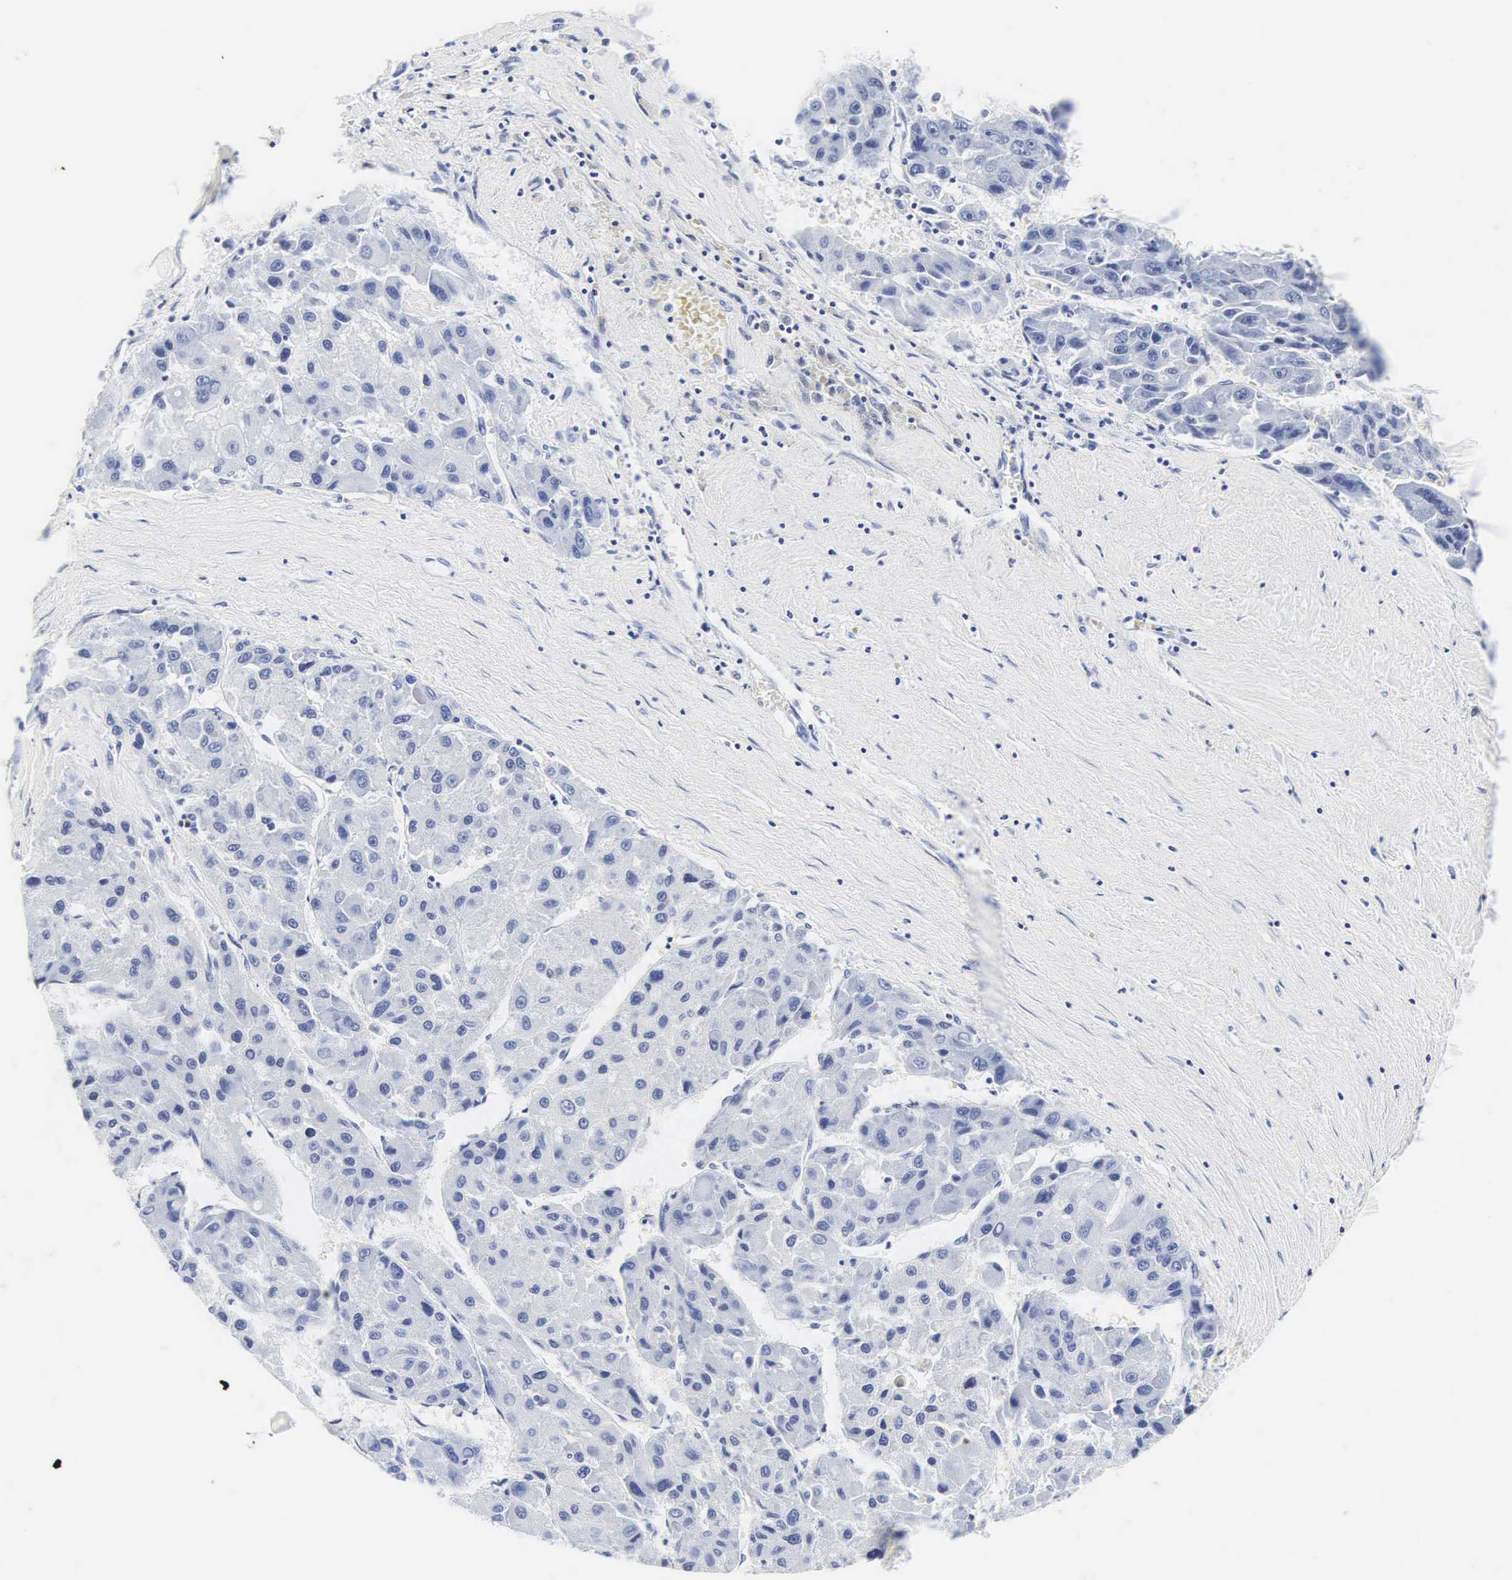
{"staining": {"intensity": "negative", "quantity": "none", "location": "none"}, "tissue": "liver cancer", "cell_type": "Tumor cells", "image_type": "cancer", "snomed": [{"axis": "morphology", "description": "Carcinoma, Hepatocellular, NOS"}, {"axis": "topography", "description": "Liver"}], "caption": "Immunohistochemistry (IHC) image of neoplastic tissue: liver cancer stained with DAB (3,3'-diaminobenzidine) reveals no significant protein expression in tumor cells.", "gene": "INS", "patient": {"sex": "male", "age": 64}}